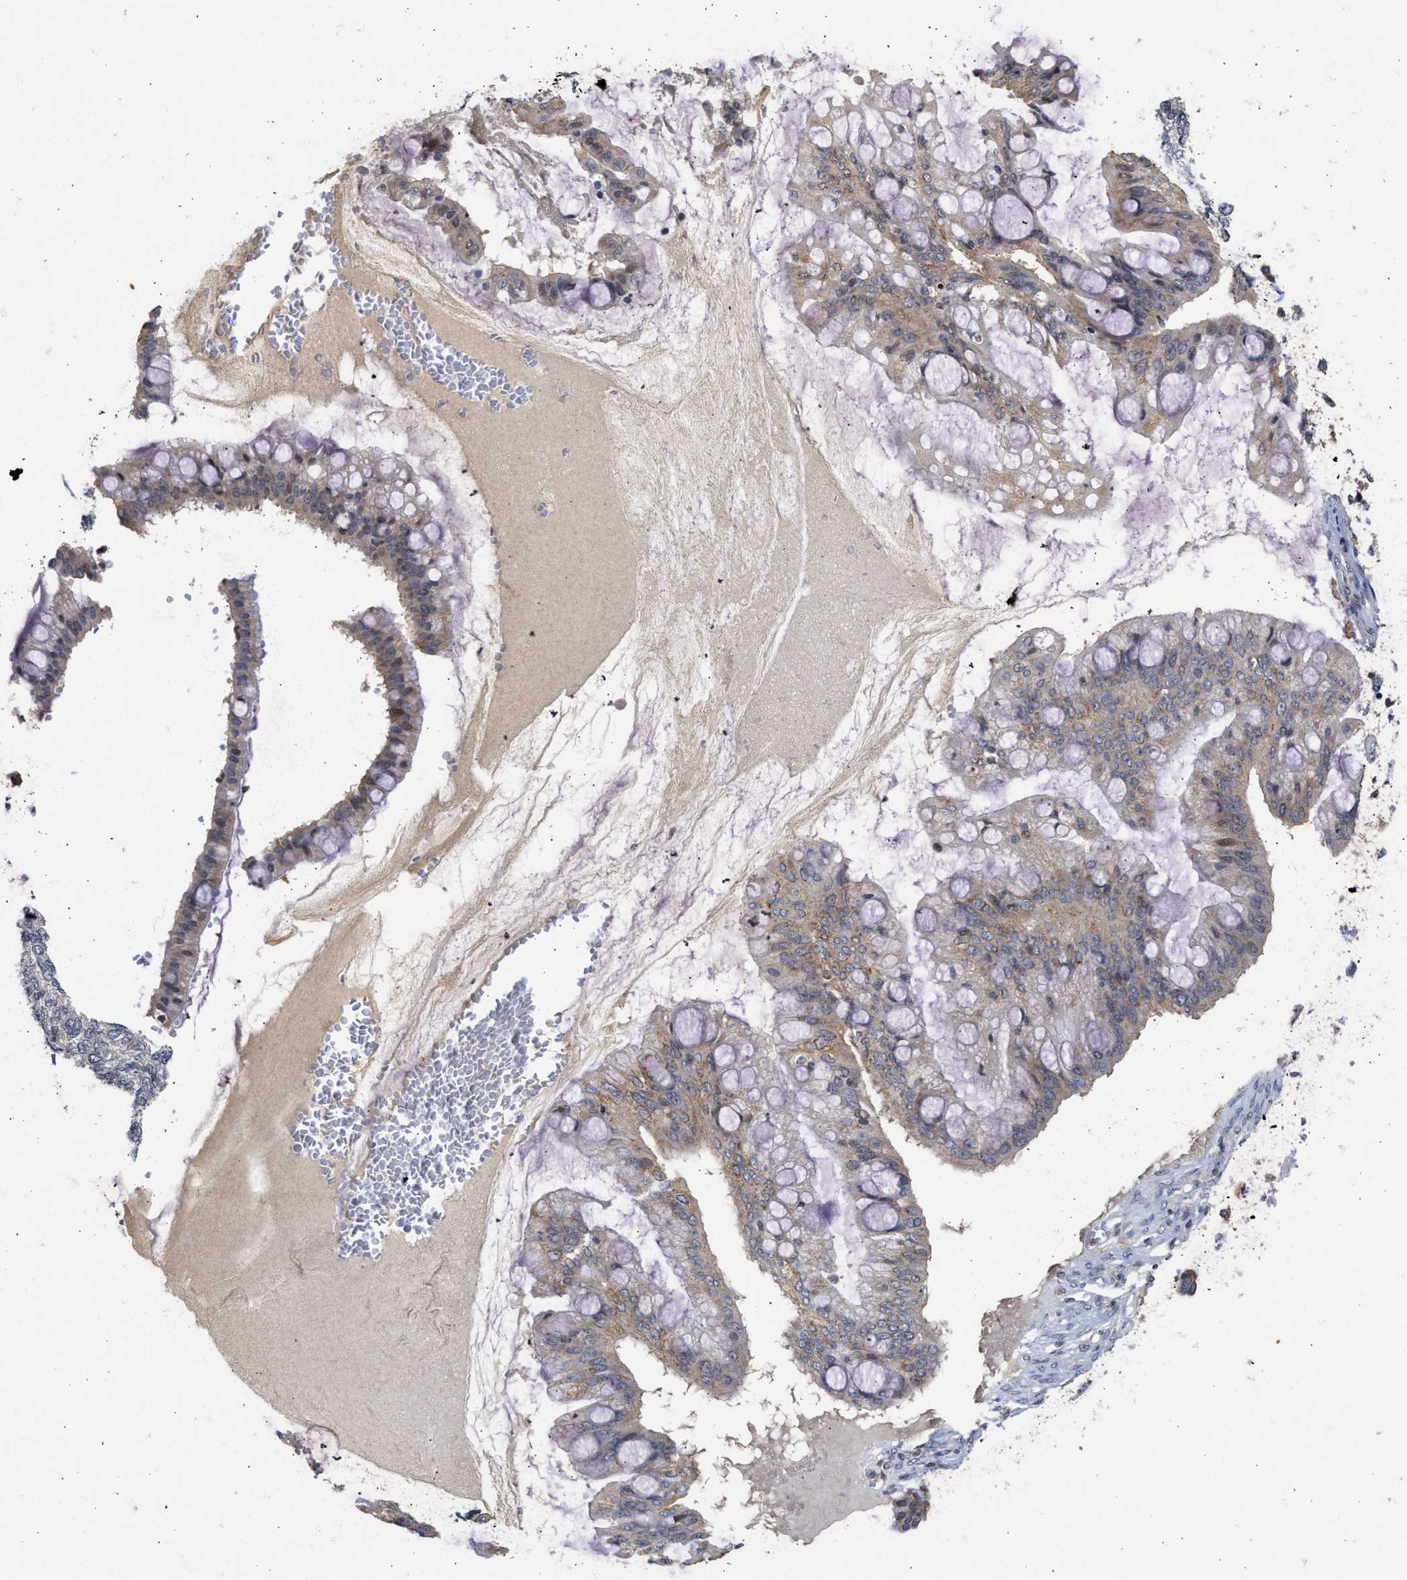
{"staining": {"intensity": "weak", "quantity": "<25%", "location": "cytoplasmic/membranous"}, "tissue": "ovarian cancer", "cell_type": "Tumor cells", "image_type": "cancer", "snomed": [{"axis": "morphology", "description": "Cystadenocarcinoma, mucinous, NOS"}, {"axis": "topography", "description": "Ovary"}], "caption": "The micrograph exhibits no staining of tumor cells in ovarian mucinous cystadenocarcinoma. (DAB immunohistochemistry with hematoxylin counter stain).", "gene": "ENSG00000142539", "patient": {"sex": "female", "age": 73}}